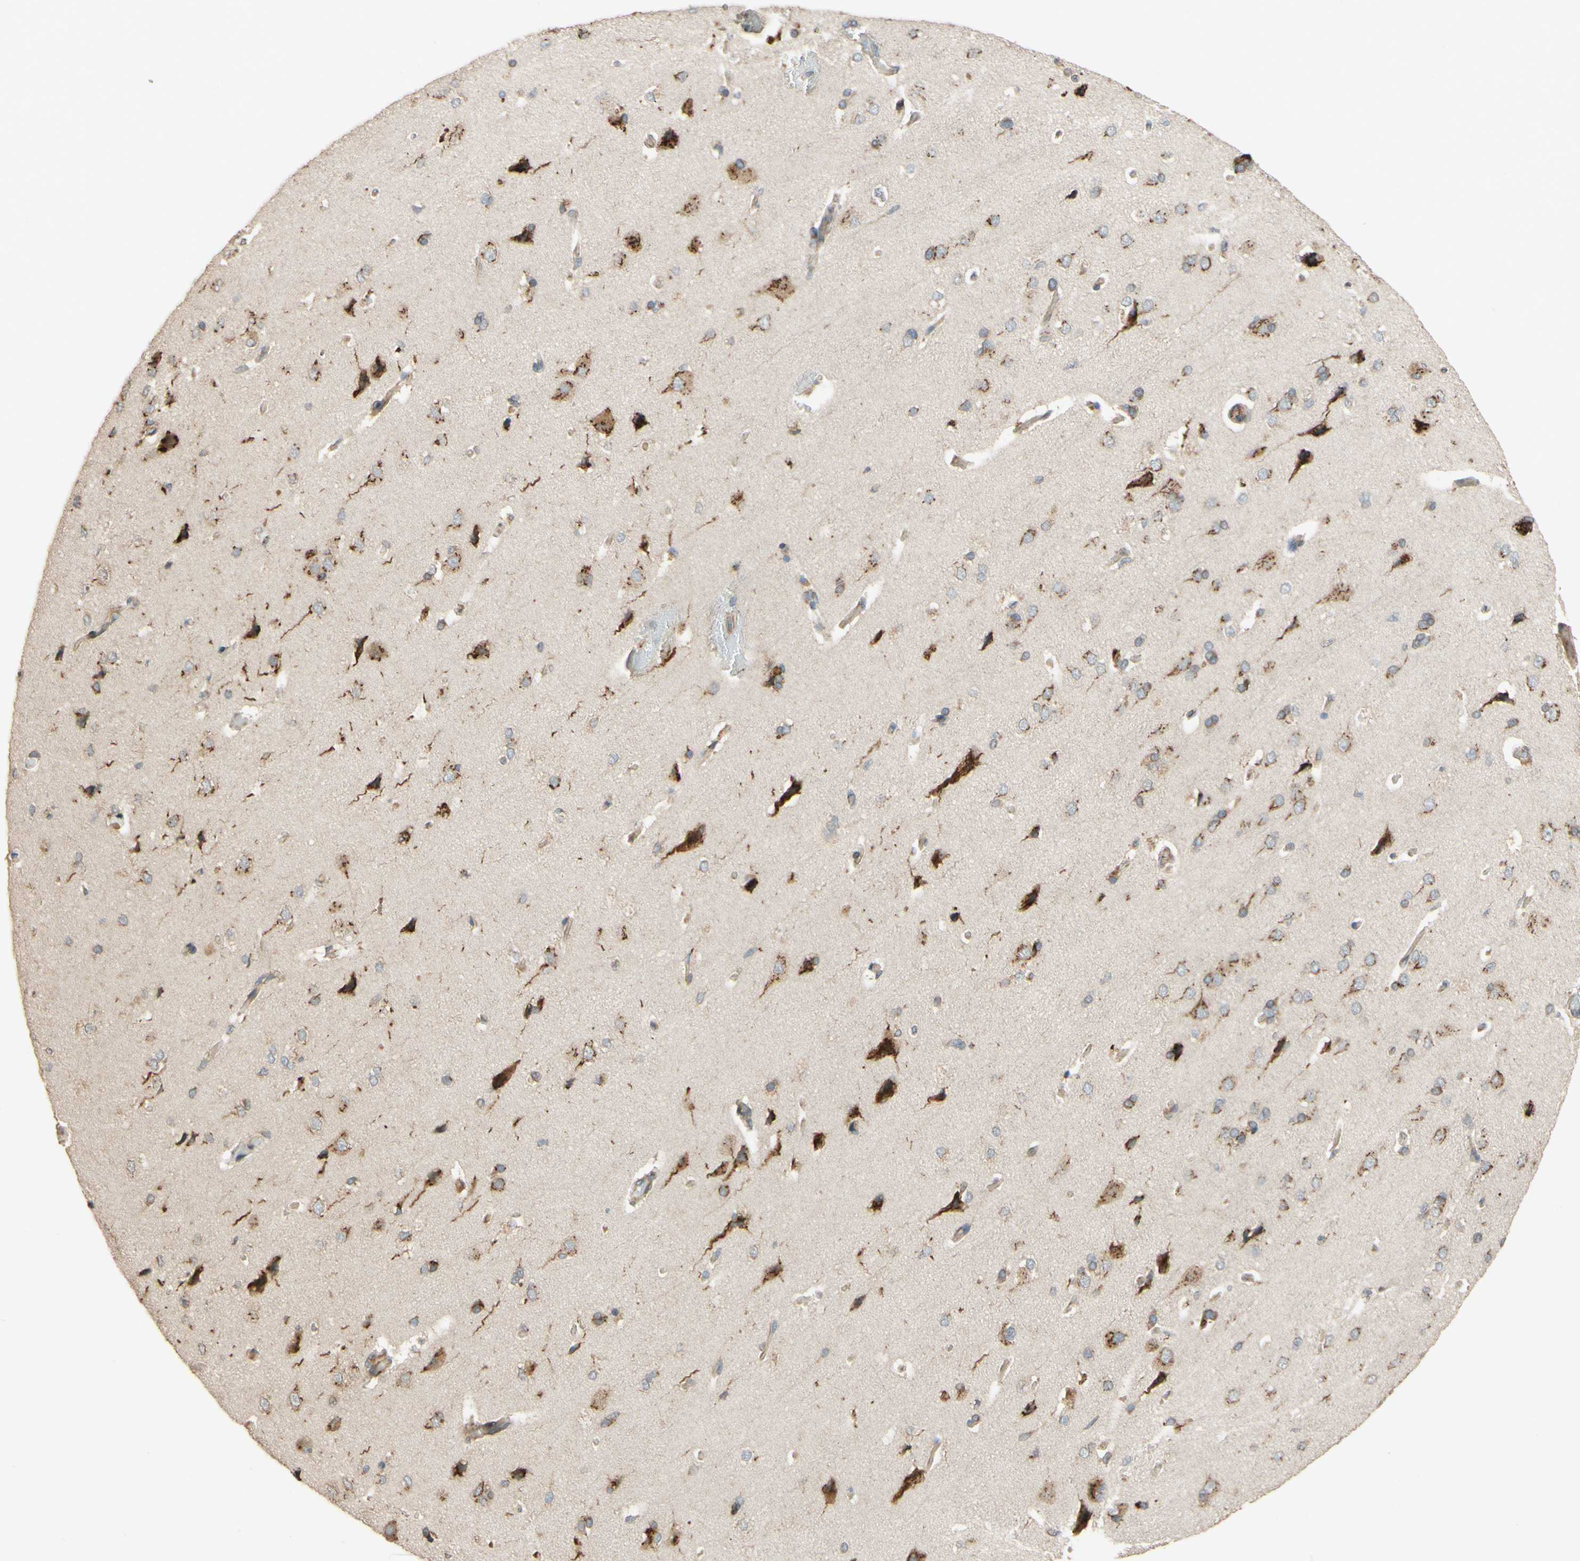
{"staining": {"intensity": "strong", "quantity": ">75%", "location": "cytoplasmic/membranous"}, "tissue": "cerebral cortex", "cell_type": "Endothelial cells", "image_type": "normal", "snomed": [{"axis": "morphology", "description": "Normal tissue, NOS"}, {"axis": "topography", "description": "Cerebral cortex"}], "caption": "Immunohistochemistry image of normal cerebral cortex: human cerebral cortex stained using immunohistochemistry reveals high levels of strong protein expression localized specifically in the cytoplasmic/membranous of endothelial cells, appearing as a cytoplasmic/membranous brown color.", "gene": "PTPRU", "patient": {"sex": "male", "age": 62}}